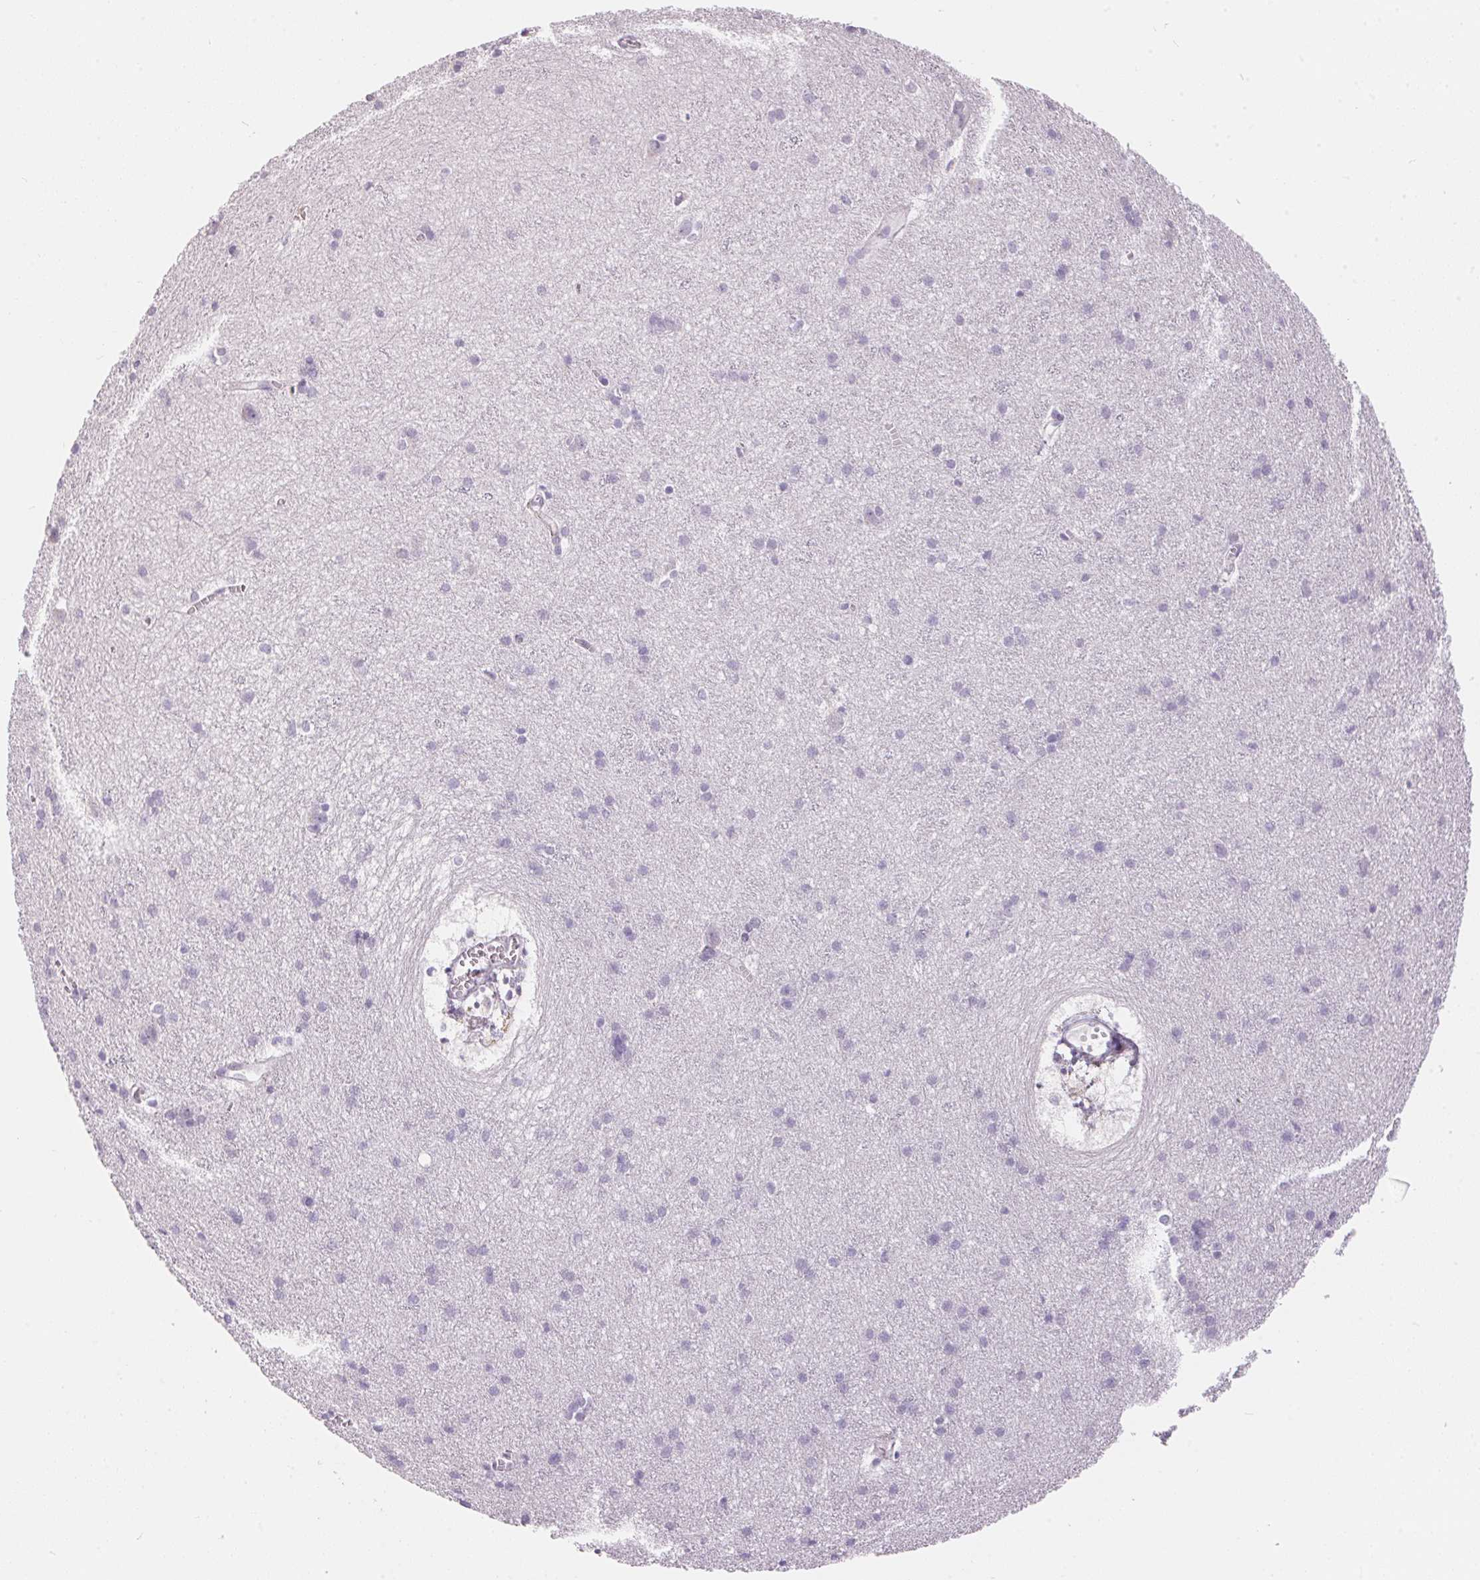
{"staining": {"intensity": "negative", "quantity": "none", "location": "none"}, "tissue": "cerebral cortex", "cell_type": "Endothelial cells", "image_type": "normal", "snomed": [{"axis": "morphology", "description": "Normal tissue, NOS"}, {"axis": "topography", "description": "Cerebral cortex"}], "caption": "This is an immunohistochemistry histopathology image of benign human cerebral cortex. There is no expression in endothelial cells.", "gene": "SERPINB1", "patient": {"sex": "male", "age": 37}}